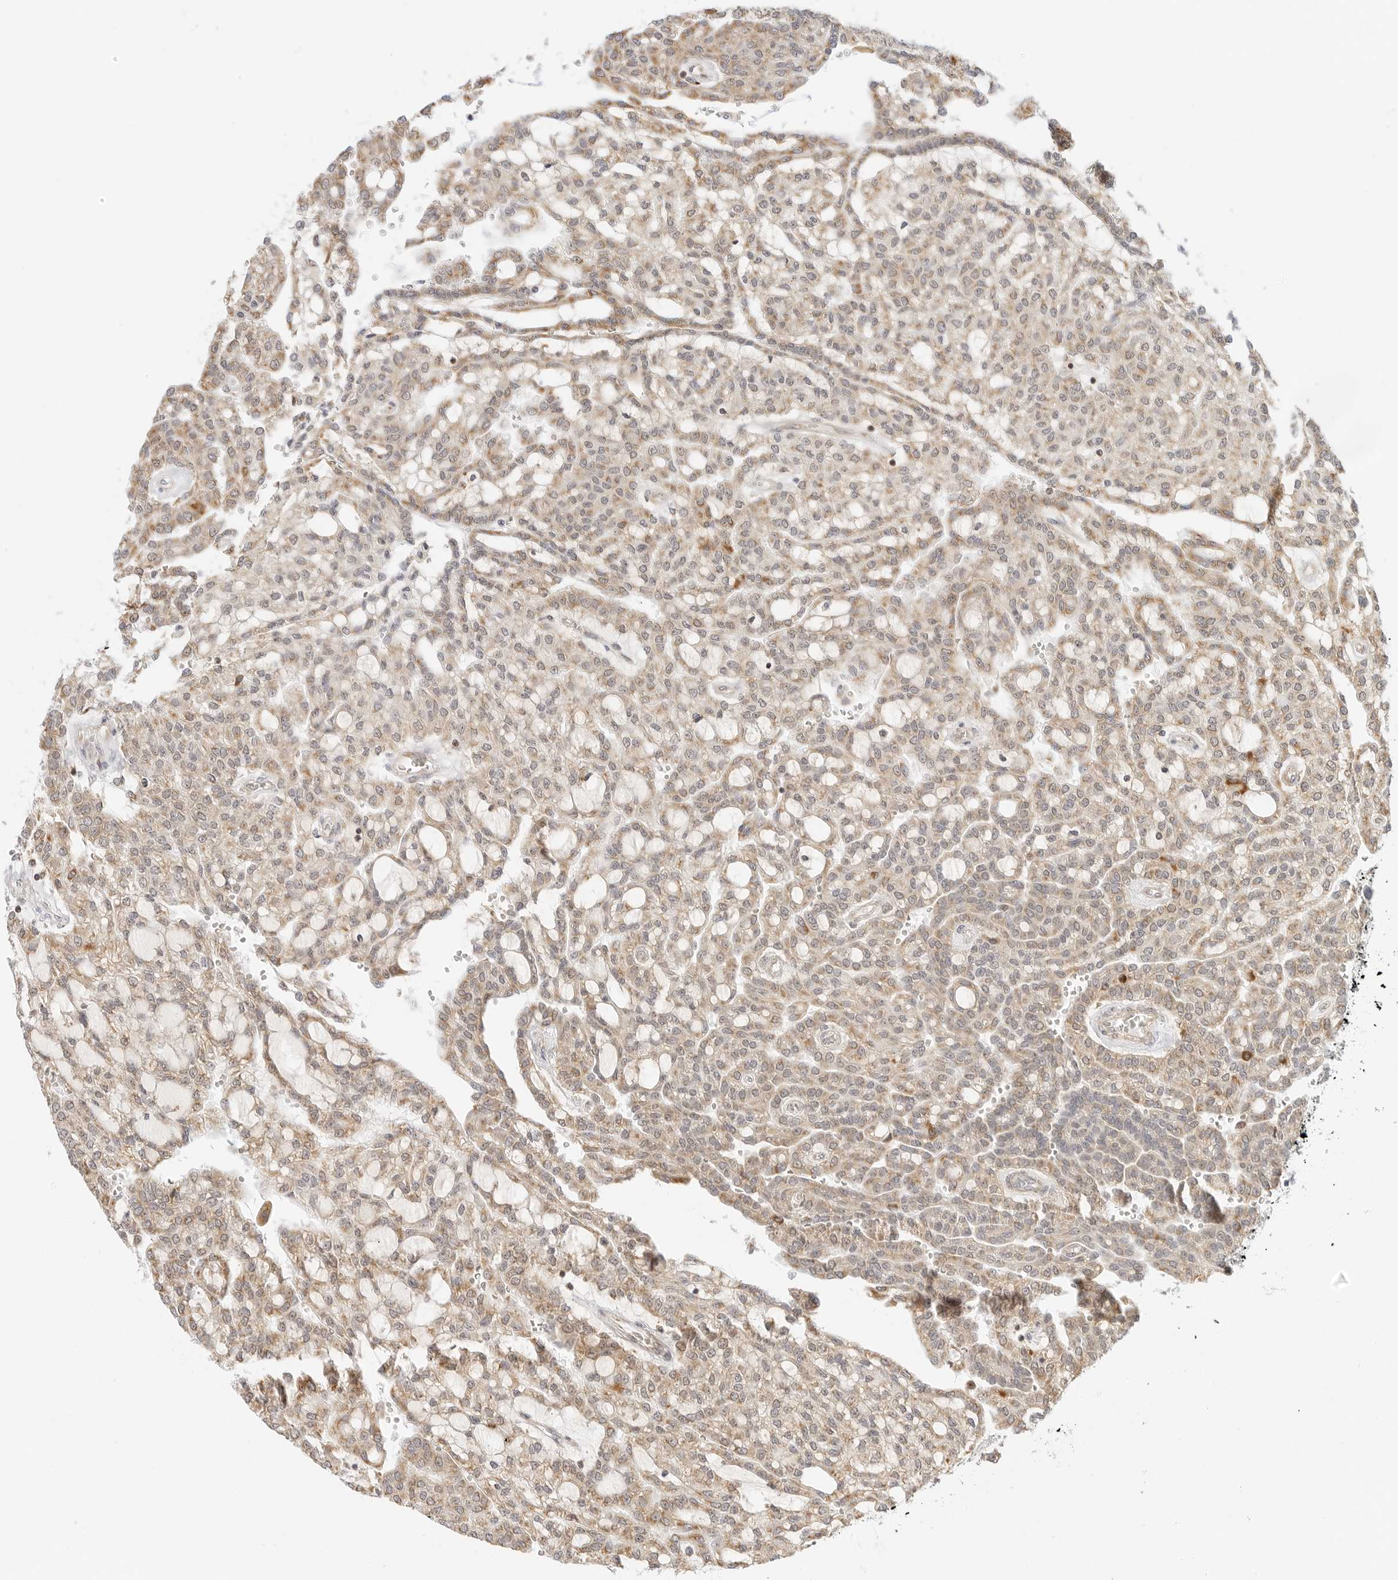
{"staining": {"intensity": "weak", "quantity": ">75%", "location": "cytoplasmic/membranous"}, "tissue": "renal cancer", "cell_type": "Tumor cells", "image_type": "cancer", "snomed": [{"axis": "morphology", "description": "Adenocarcinoma, NOS"}, {"axis": "topography", "description": "Kidney"}], "caption": "Protein analysis of renal cancer tissue exhibits weak cytoplasmic/membranous positivity in approximately >75% of tumor cells. The staining was performed using DAB (3,3'-diaminobenzidine) to visualize the protein expression in brown, while the nuclei were stained in blue with hematoxylin (Magnification: 20x).", "gene": "GORAB", "patient": {"sex": "male", "age": 63}}